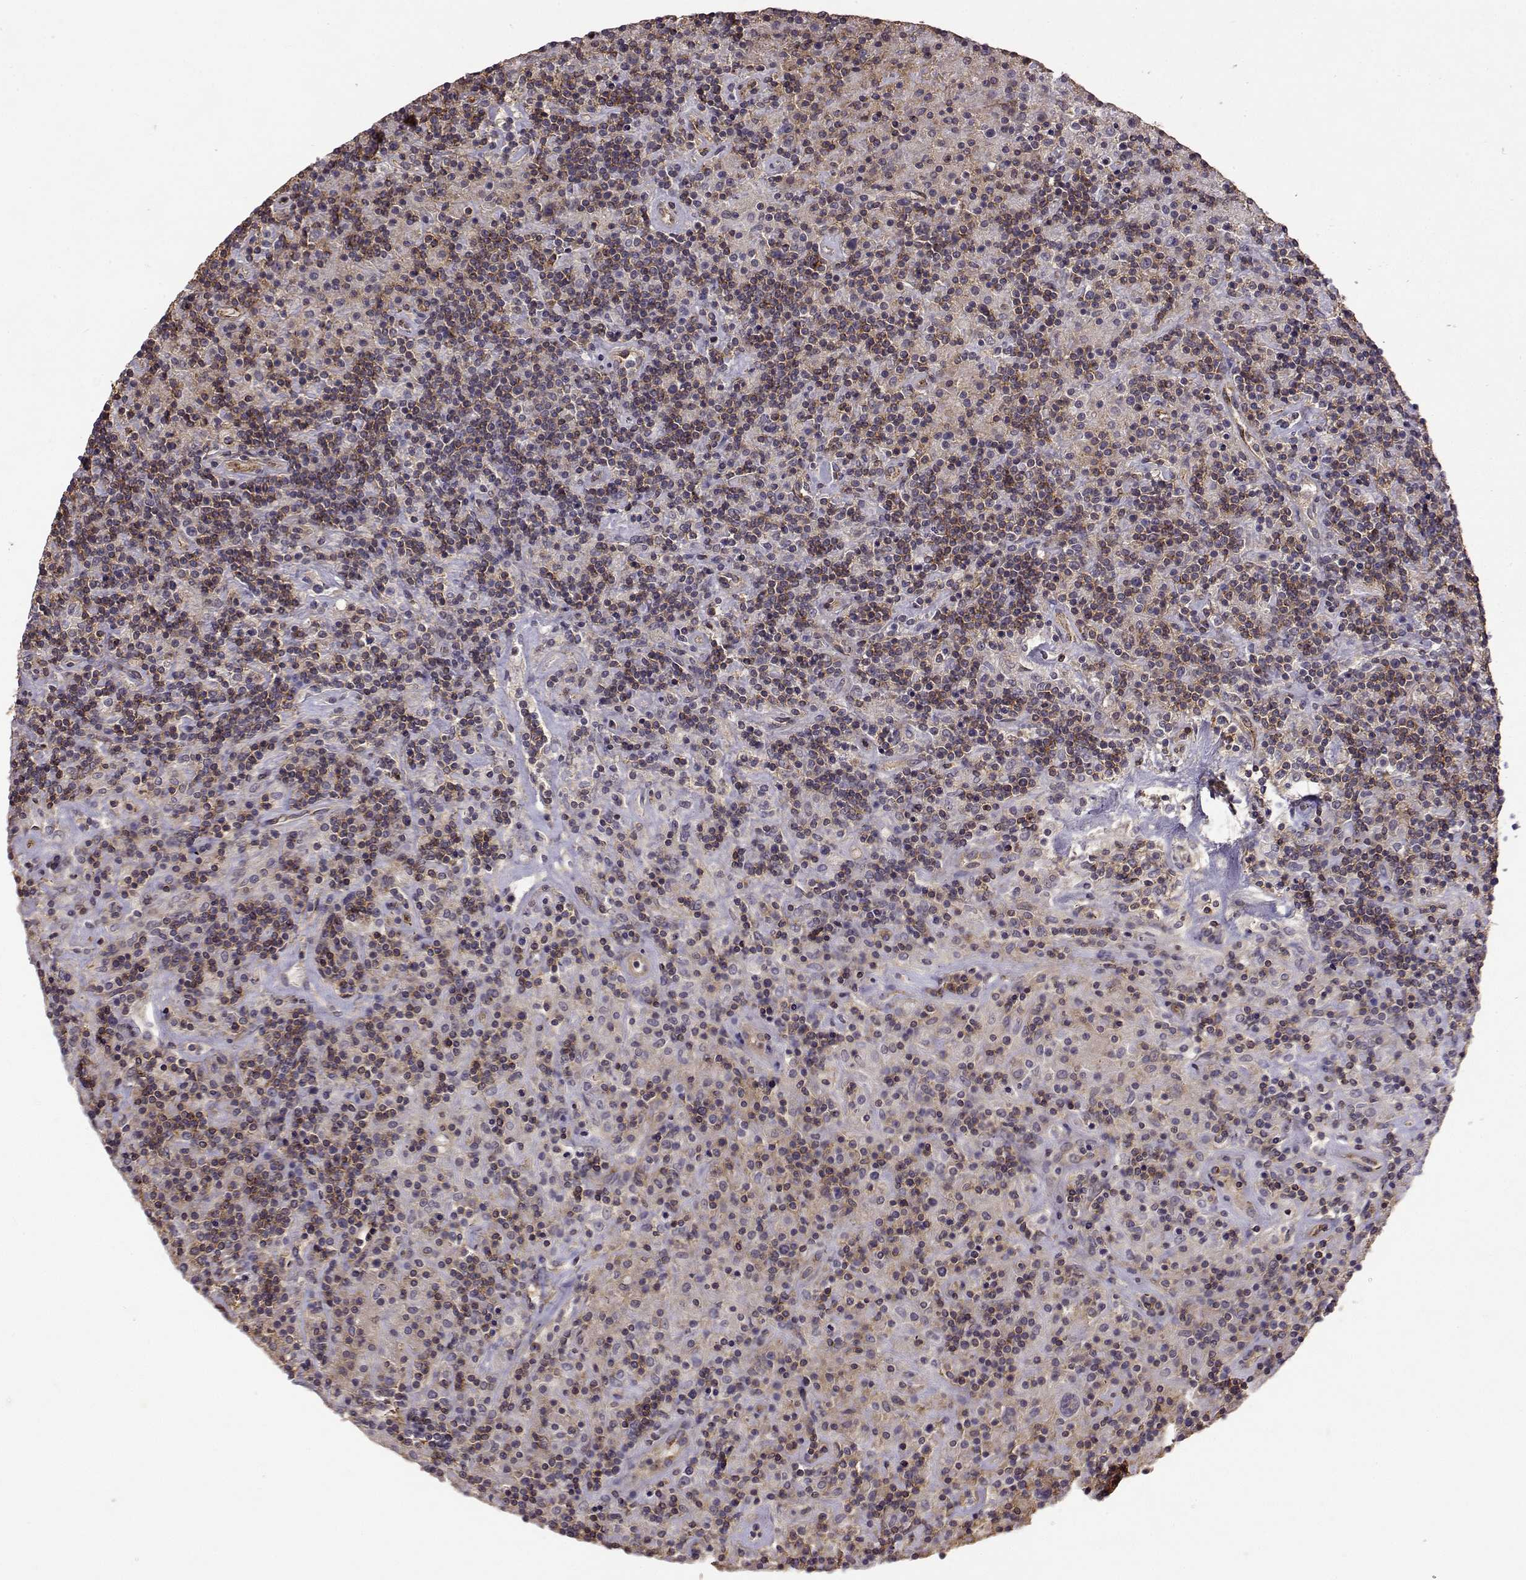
{"staining": {"intensity": "negative", "quantity": "none", "location": "none"}, "tissue": "lymphoma", "cell_type": "Tumor cells", "image_type": "cancer", "snomed": [{"axis": "morphology", "description": "Hodgkin's disease, NOS"}, {"axis": "topography", "description": "Lymph node"}], "caption": "Photomicrograph shows no protein staining in tumor cells of lymphoma tissue.", "gene": "IFITM1", "patient": {"sex": "male", "age": 70}}